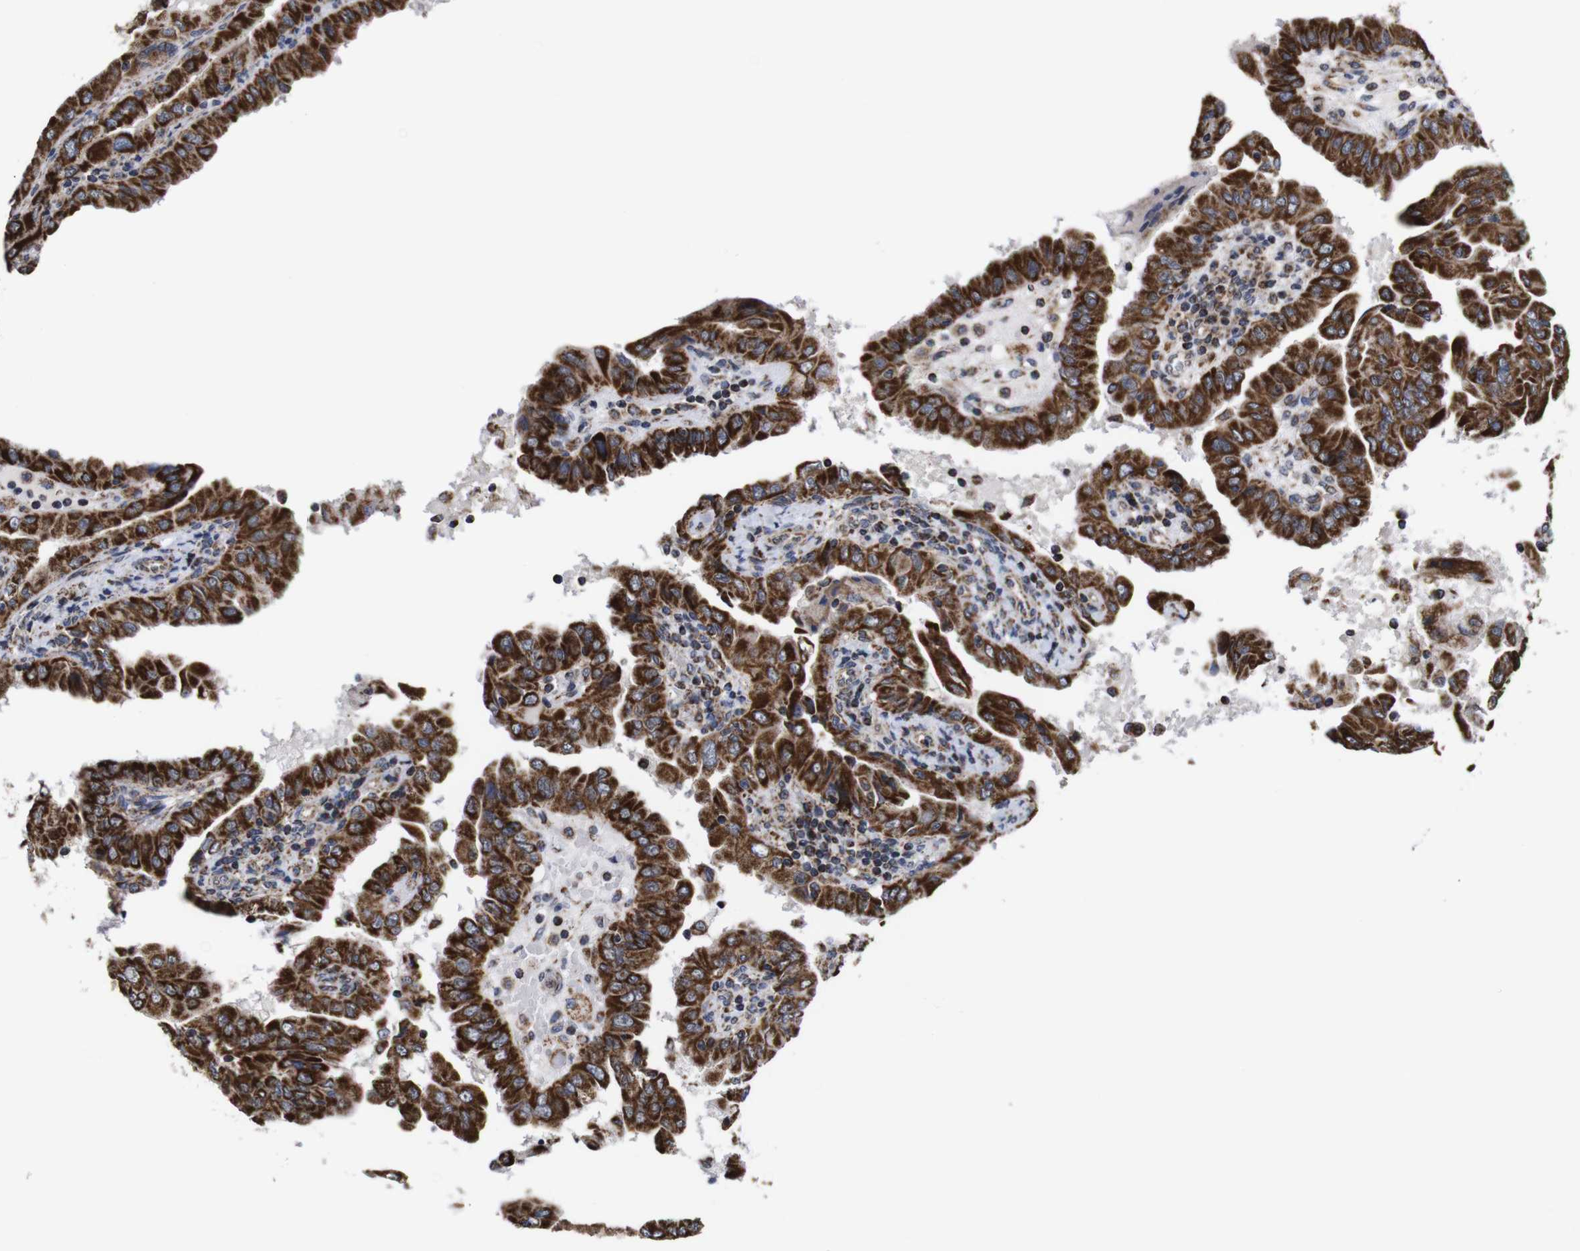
{"staining": {"intensity": "strong", "quantity": ">75%", "location": "cytoplasmic/membranous"}, "tissue": "thyroid cancer", "cell_type": "Tumor cells", "image_type": "cancer", "snomed": [{"axis": "morphology", "description": "Papillary adenocarcinoma, NOS"}, {"axis": "topography", "description": "Thyroid gland"}], "caption": "Protein staining by immunohistochemistry (IHC) displays strong cytoplasmic/membranous staining in approximately >75% of tumor cells in thyroid cancer. (brown staining indicates protein expression, while blue staining denotes nuclei).", "gene": "C17orf80", "patient": {"sex": "male", "age": 33}}